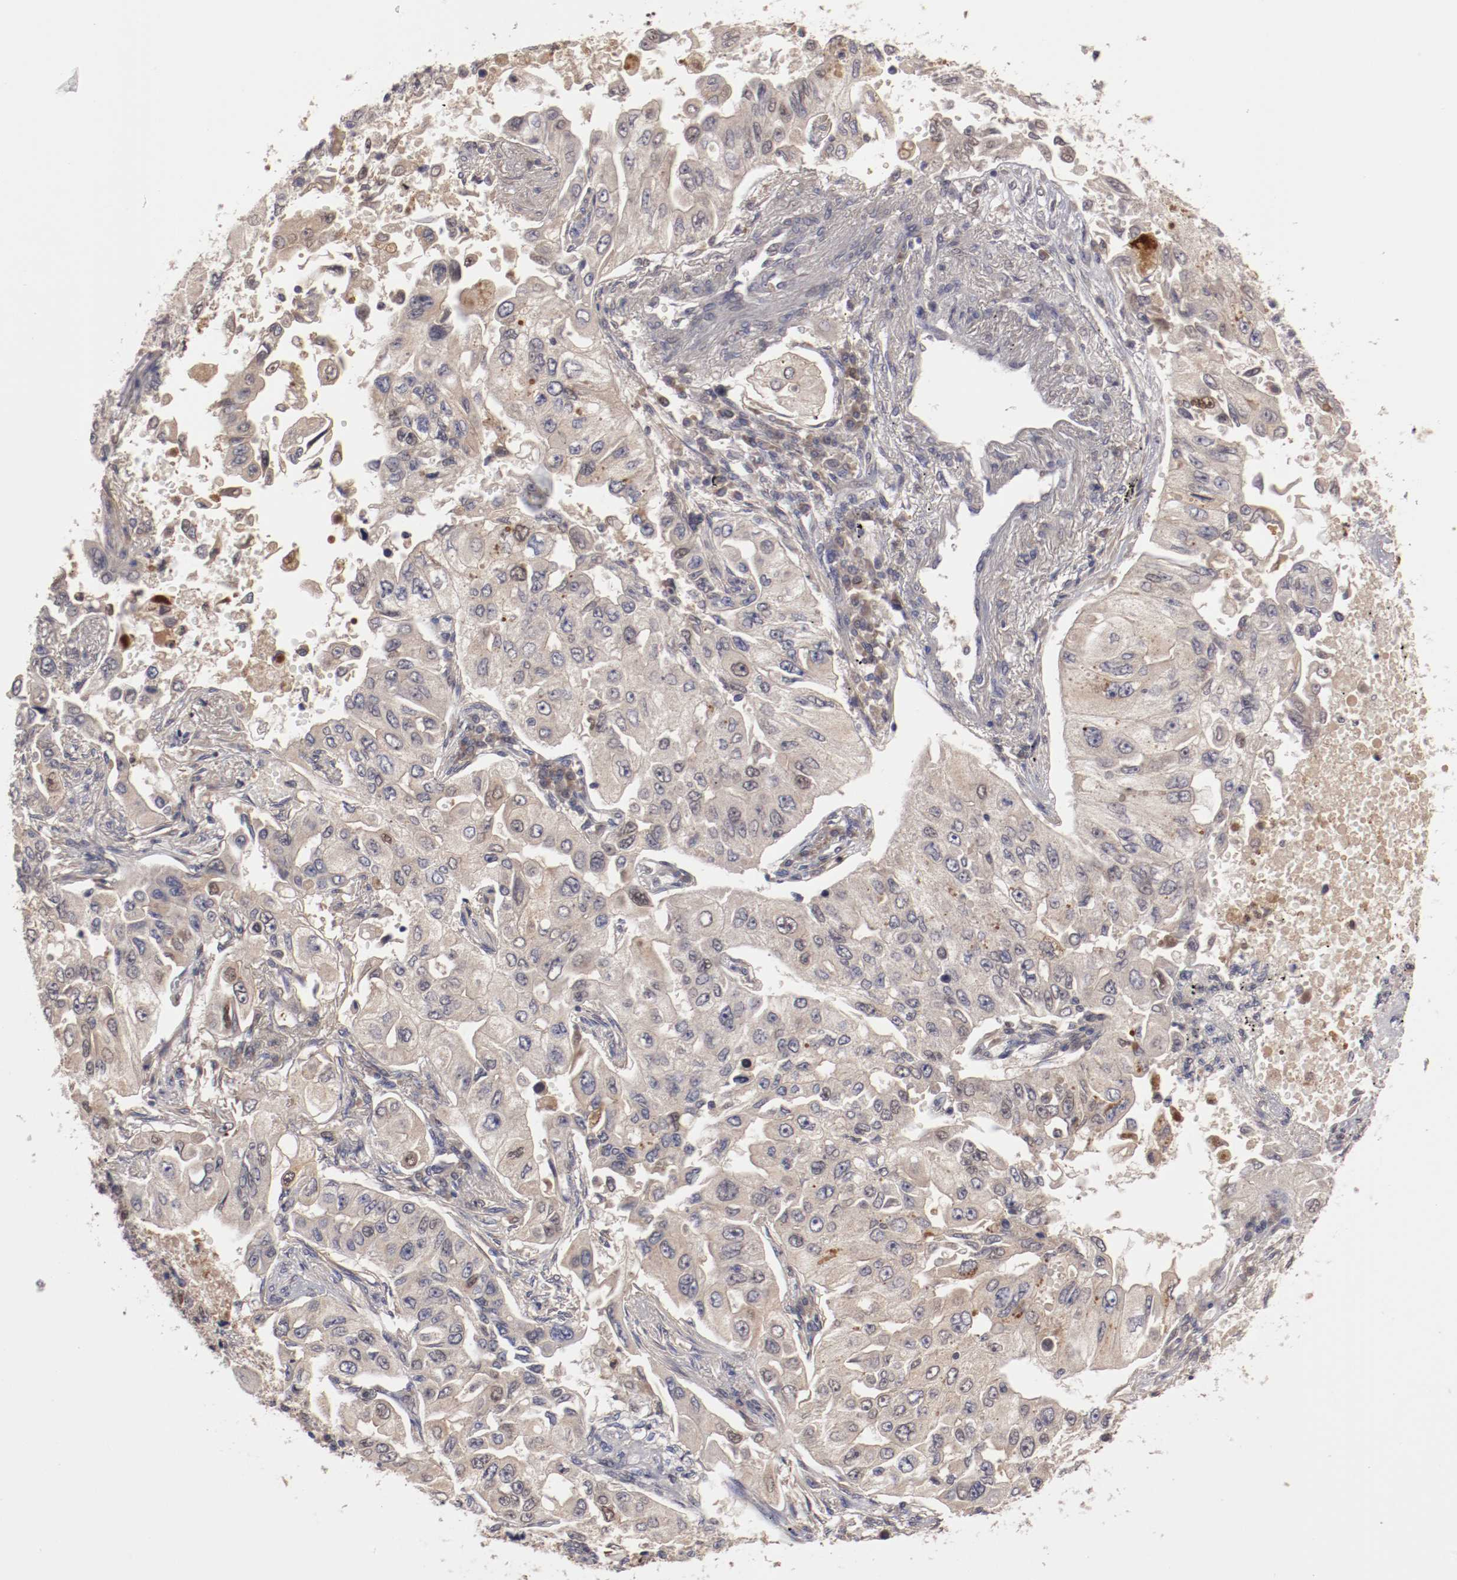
{"staining": {"intensity": "weak", "quantity": "25%-75%", "location": "cytoplasmic/membranous,nuclear"}, "tissue": "lung cancer", "cell_type": "Tumor cells", "image_type": "cancer", "snomed": [{"axis": "morphology", "description": "Adenocarcinoma, NOS"}, {"axis": "topography", "description": "Lung"}], "caption": "This image exhibits immunohistochemistry (IHC) staining of human lung cancer, with low weak cytoplasmic/membranous and nuclear expression in about 25%-75% of tumor cells.", "gene": "SERPINA7", "patient": {"sex": "male", "age": 84}}